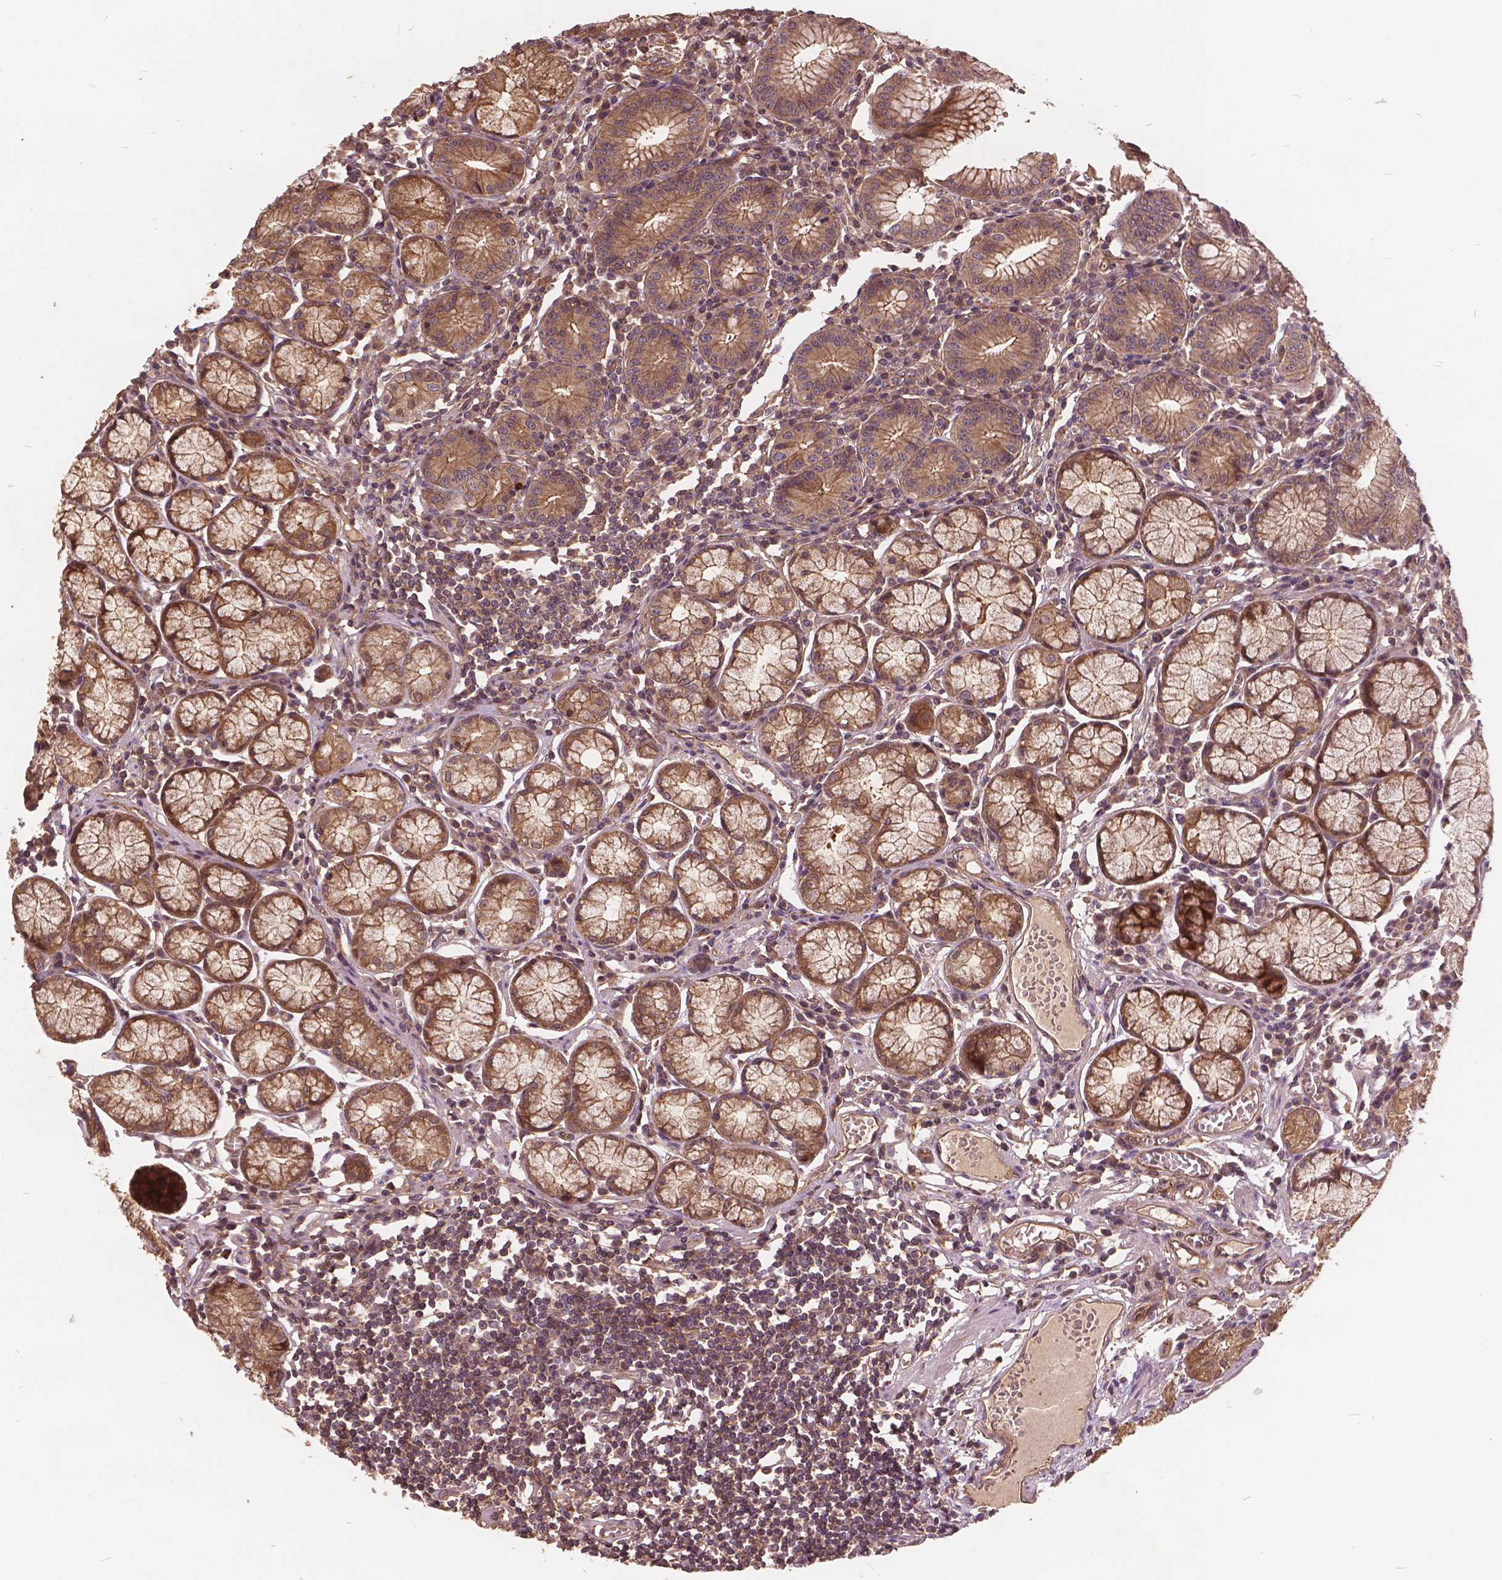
{"staining": {"intensity": "moderate", "quantity": ">75%", "location": "cytoplasmic/membranous"}, "tissue": "stomach", "cell_type": "Glandular cells", "image_type": "normal", "snomed": [{"axis": "morphology", "description": "Normal tissue, NOS"}, {"axis": "topography", "description": "Stomach"}], "caption": "Protein staining displays moderate cytoplasmic/membranous staining in approximately >75% of glandular cells in unremarkable stomach. Using DAB (brown) and hematoxylin (blue) stains, captured at high magnification using brightfield microscopy.", "gene": "UBXN2A", "patient": {"sex": "male", "age": 55}}